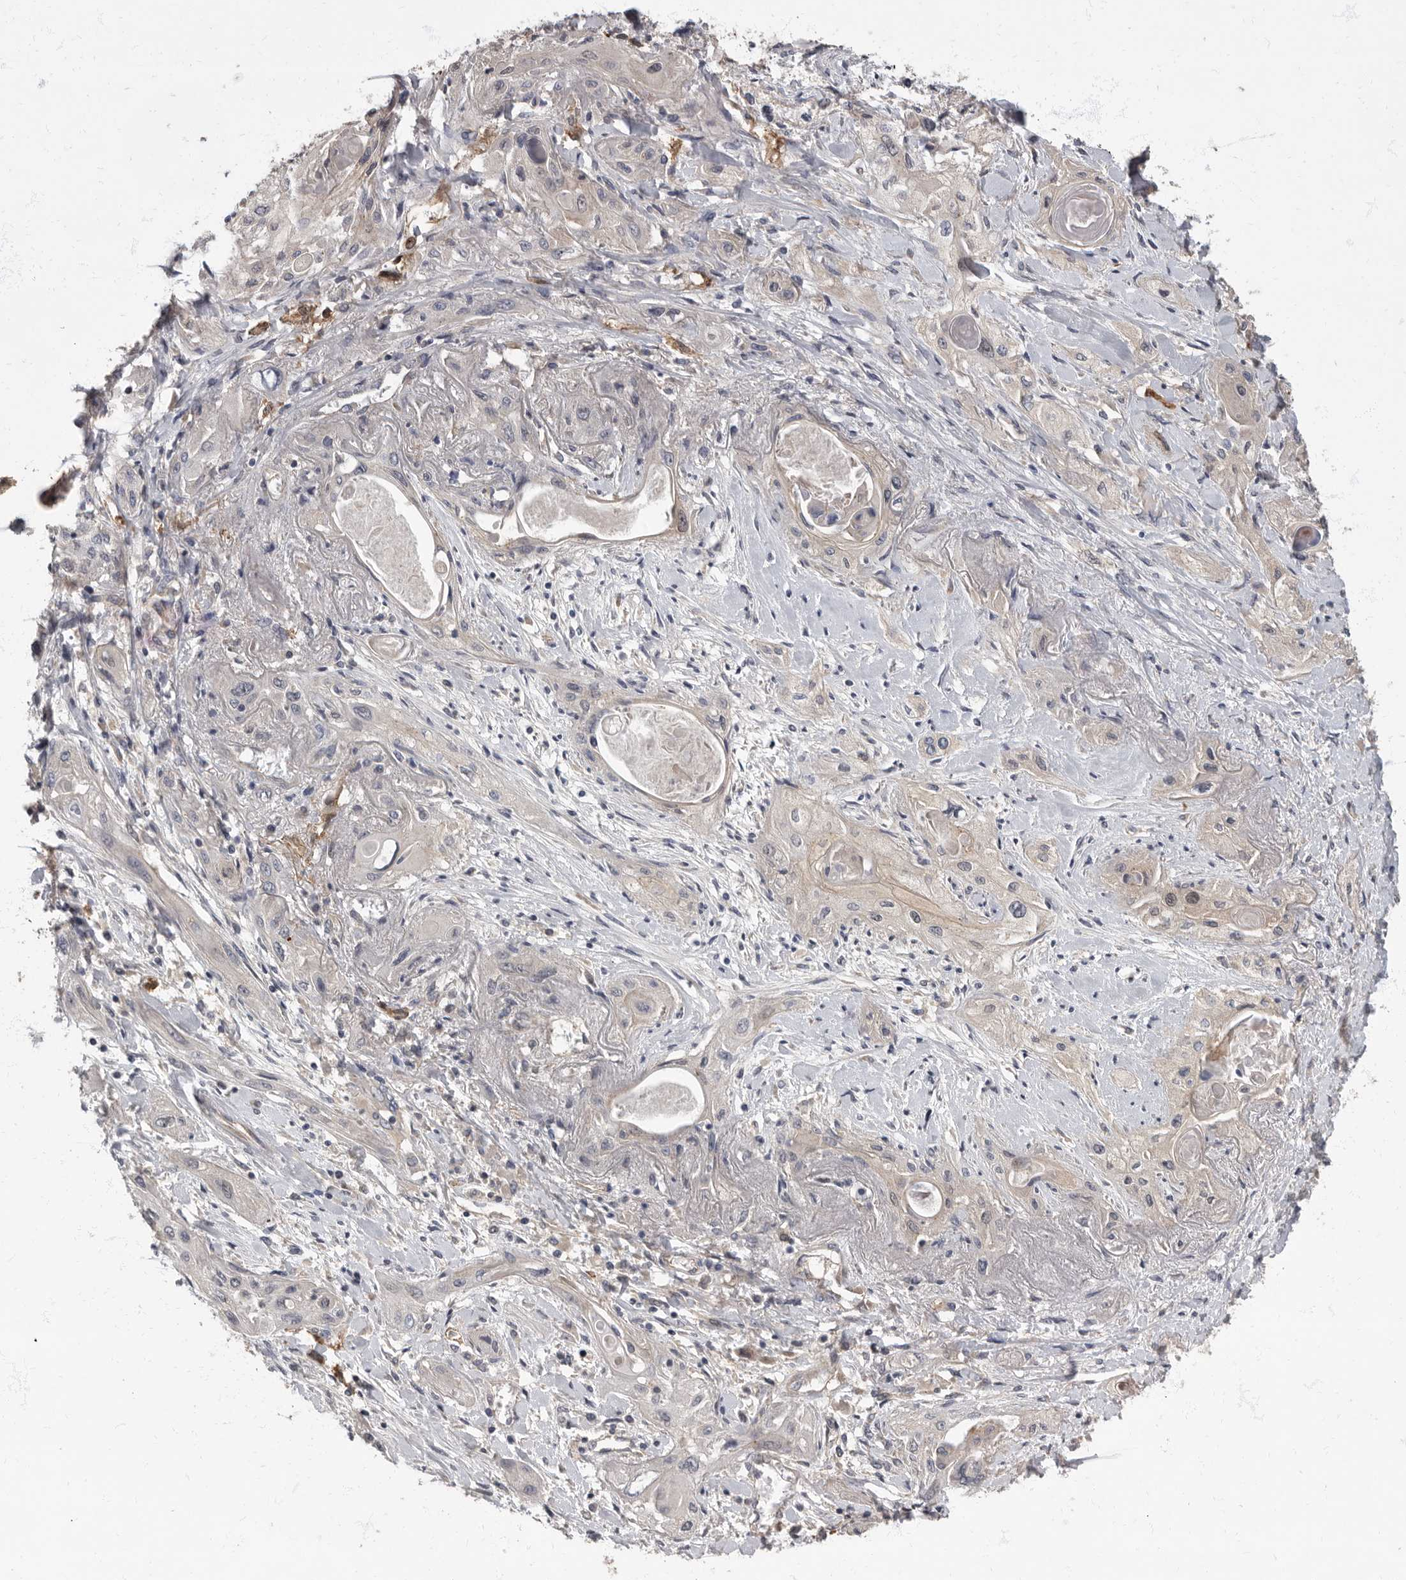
{"staining": {"intensity": "weak", "quantity": "<25%", "location": "cytoplasmic/membranous"}, "tissue": "lung cancer", "cell_type": "Tumor cells", "image_type": "cancer", "snomed": [{"axis": "morphology", "description": "Squamous cell carcinoma, NOS"}, {"axis": "topography", "description": "Lung"}], "caption": "A high-resolution photomicrograph shows IHC staining of lung cancer, which shows no significant expression in tumor cells.", "gene": "PDK1", "patient": {"sex": "female", "age": 47}}